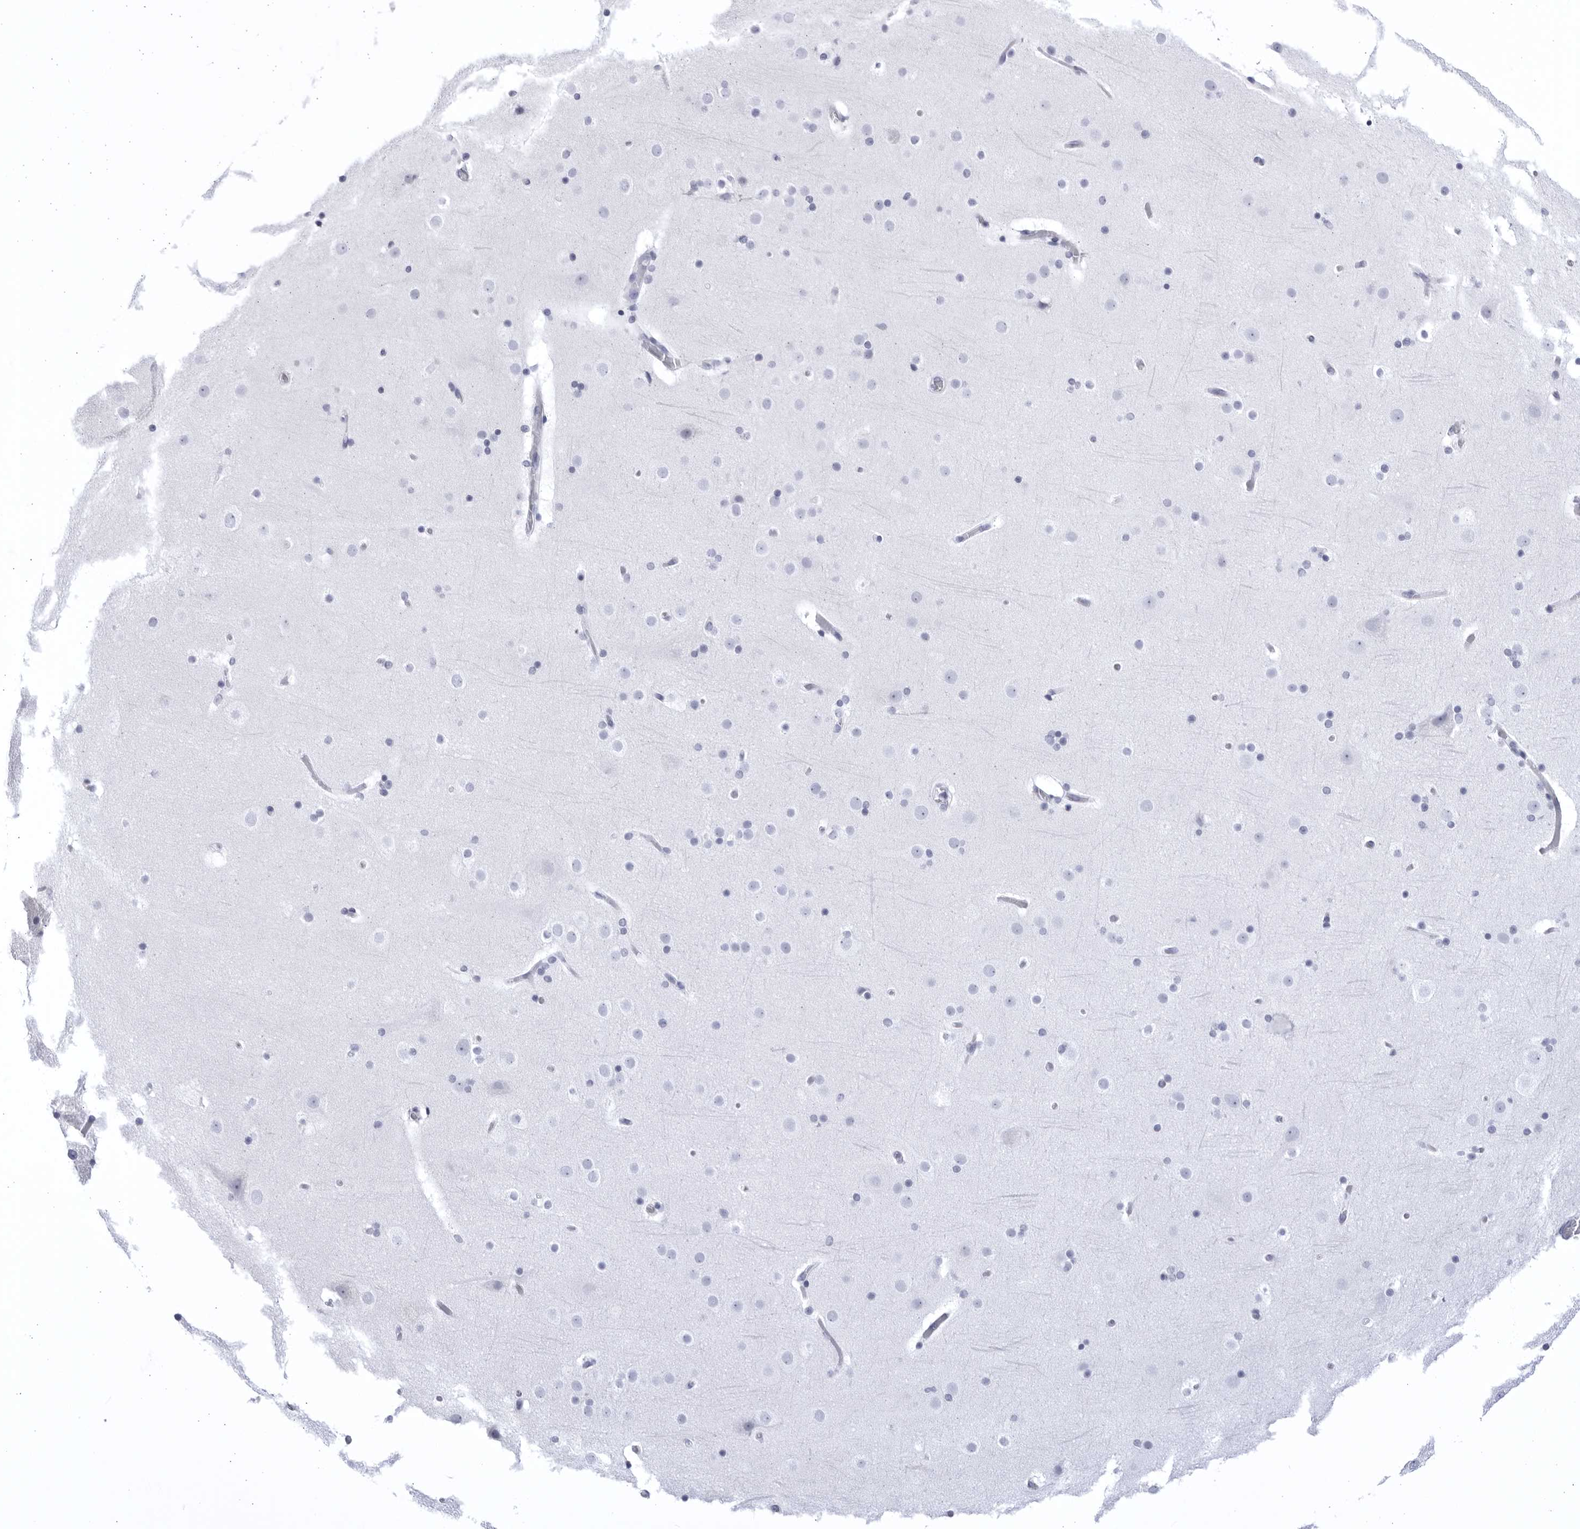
{"staining": {"intensity": "negative", "quantity": "none", "location": "none"}, "tissue": "cerebral cortex", "cell_type": "Endothelial cells", "image_type": "normal", "snomed": [{"axis": "morphology", "description": "Normal tissue, NOS"}, {"axis": "topography", "description": "Cerebral cortex"}], "caption": "Protein analysis of unremarkable cerebral cortex exhibits no significant expression in endothelial cells.", "gene": "CCDC181", "patient": {"sex": "male", "age": 57}}